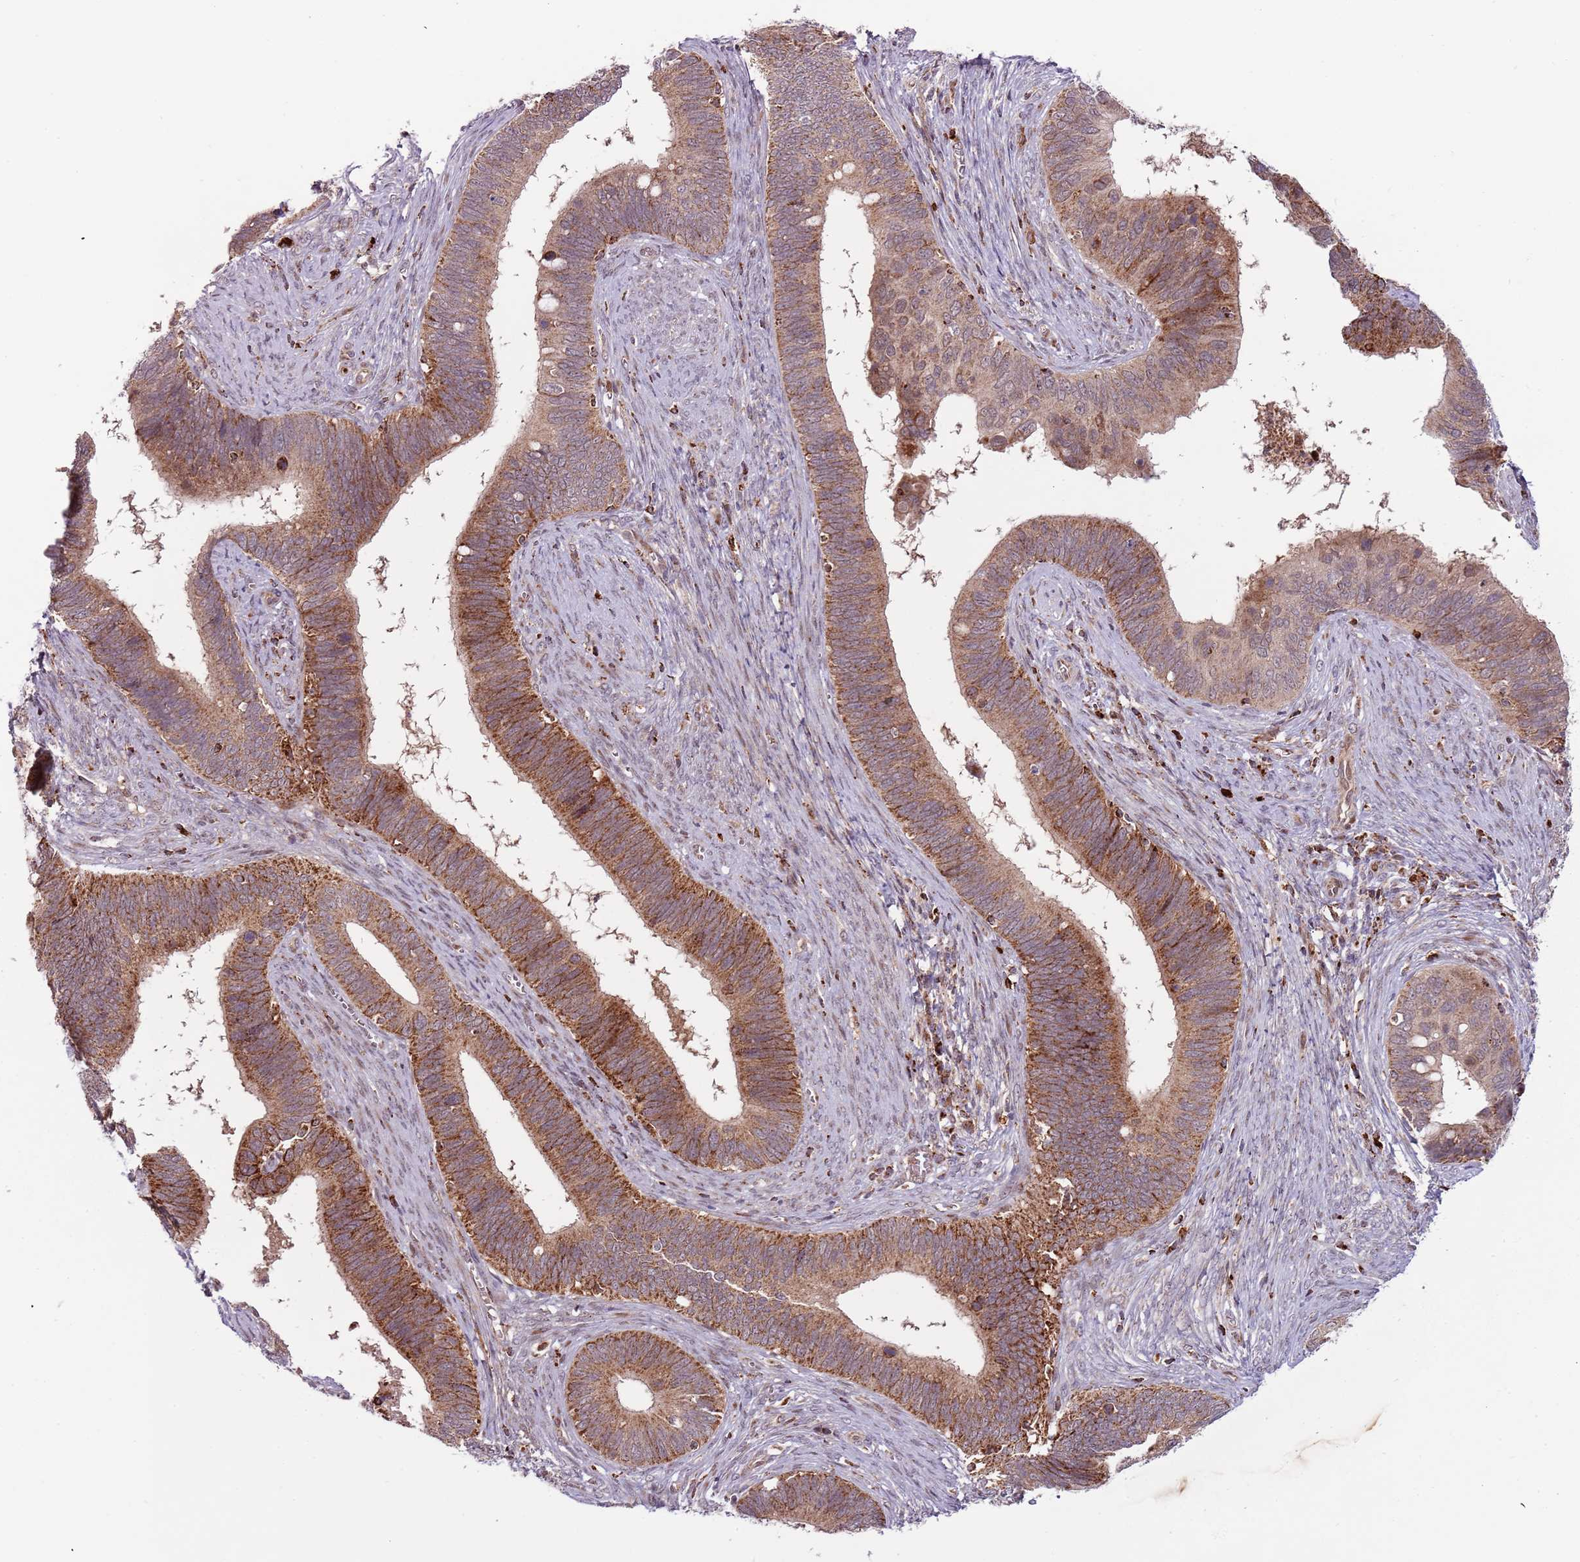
{"staining": {"intensity": "moderate", "quantity": ">75%", "location": "cytoplasmic/membranous"}, "tissue": "cervical cancer", "cell_type": "Tumor cells", "image_type": "cancer", "snomed": [{"axis": "morphology", "description": "Adenocarcinoma, NOS"}, {"axis": "topography", "description": "Cervix"}], "caption": "IHC staining of adenocarcinoma (cervical), which shows medium levels of moderate cytoplasmic/membranous positivity in approximately >75% of tumor cells indicating moderate cytoplasmic/membranous protein positivity. The staining was performed using DAB (3,3'-diaminobenzidine) (brown) for protein detection and nuclei were counterstained in hematoxylin (blue).", "gene": "ULK3", "patient": {"sex": "female", "age": 42}}